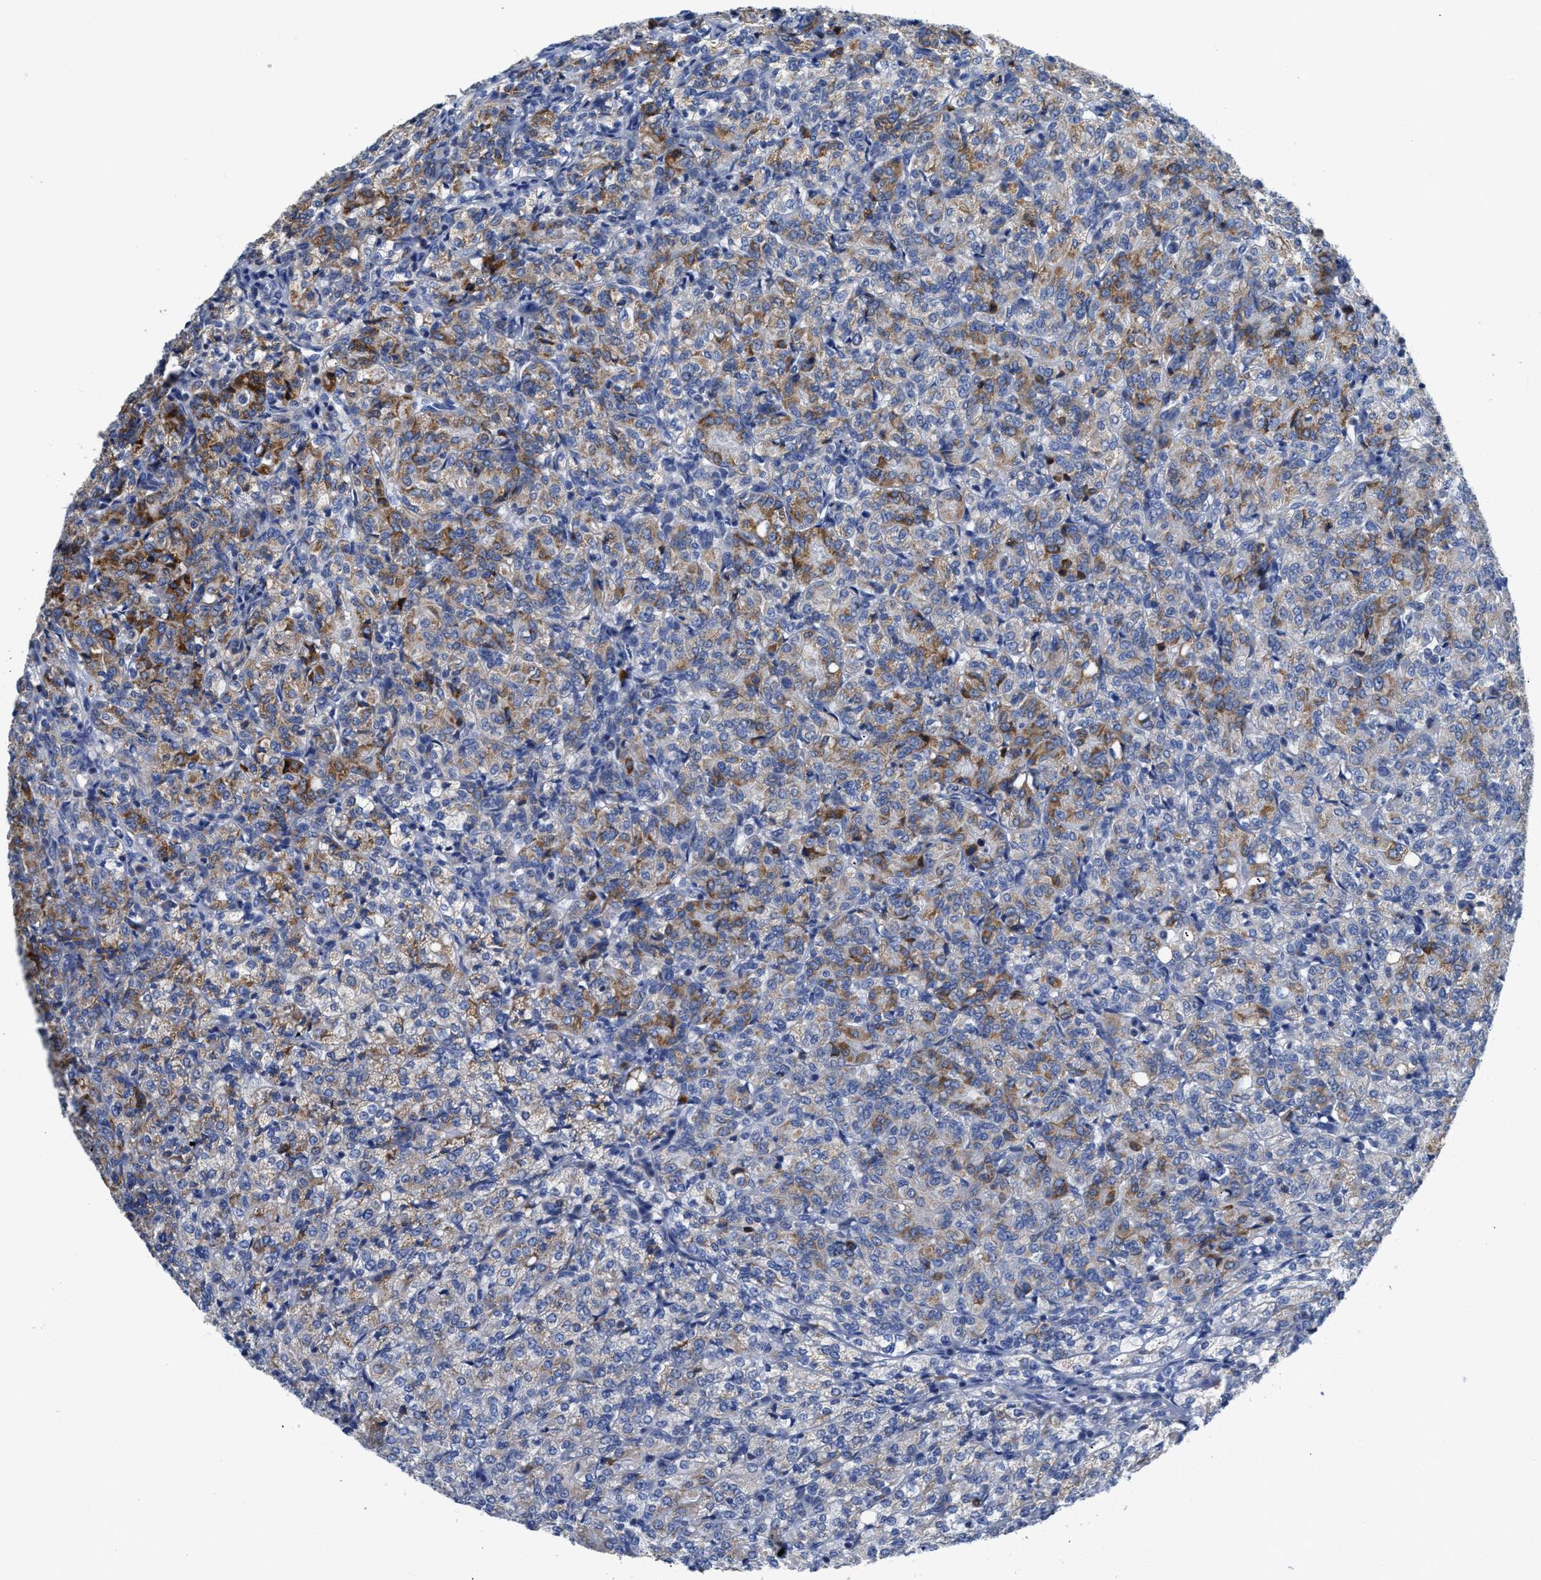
{"staining": {"intensity": "moderate", "quantity": "<25%", "location": "cytoplasmic/membranous"}, "tissue": "renal cancer", "cell_type": "Tumor cells", "image_type": "cancer", "snomed": [{"axis": "morphology", "description": "Adenocarcinoma, NOS"}, {"axis": "topography", "description": "Kidney"}], "caption": "This micrograph demonstrates renal cancer (adenocarcinoma) stained with immunohistochemistry to label a protein in brown. The cytoplasmic/membranous of tumor cells show moderate positivity for the protein. Nuclei are counter-stained blue.", "gene": "ETFA", "patient": {"sex": "male", "age": 77}}